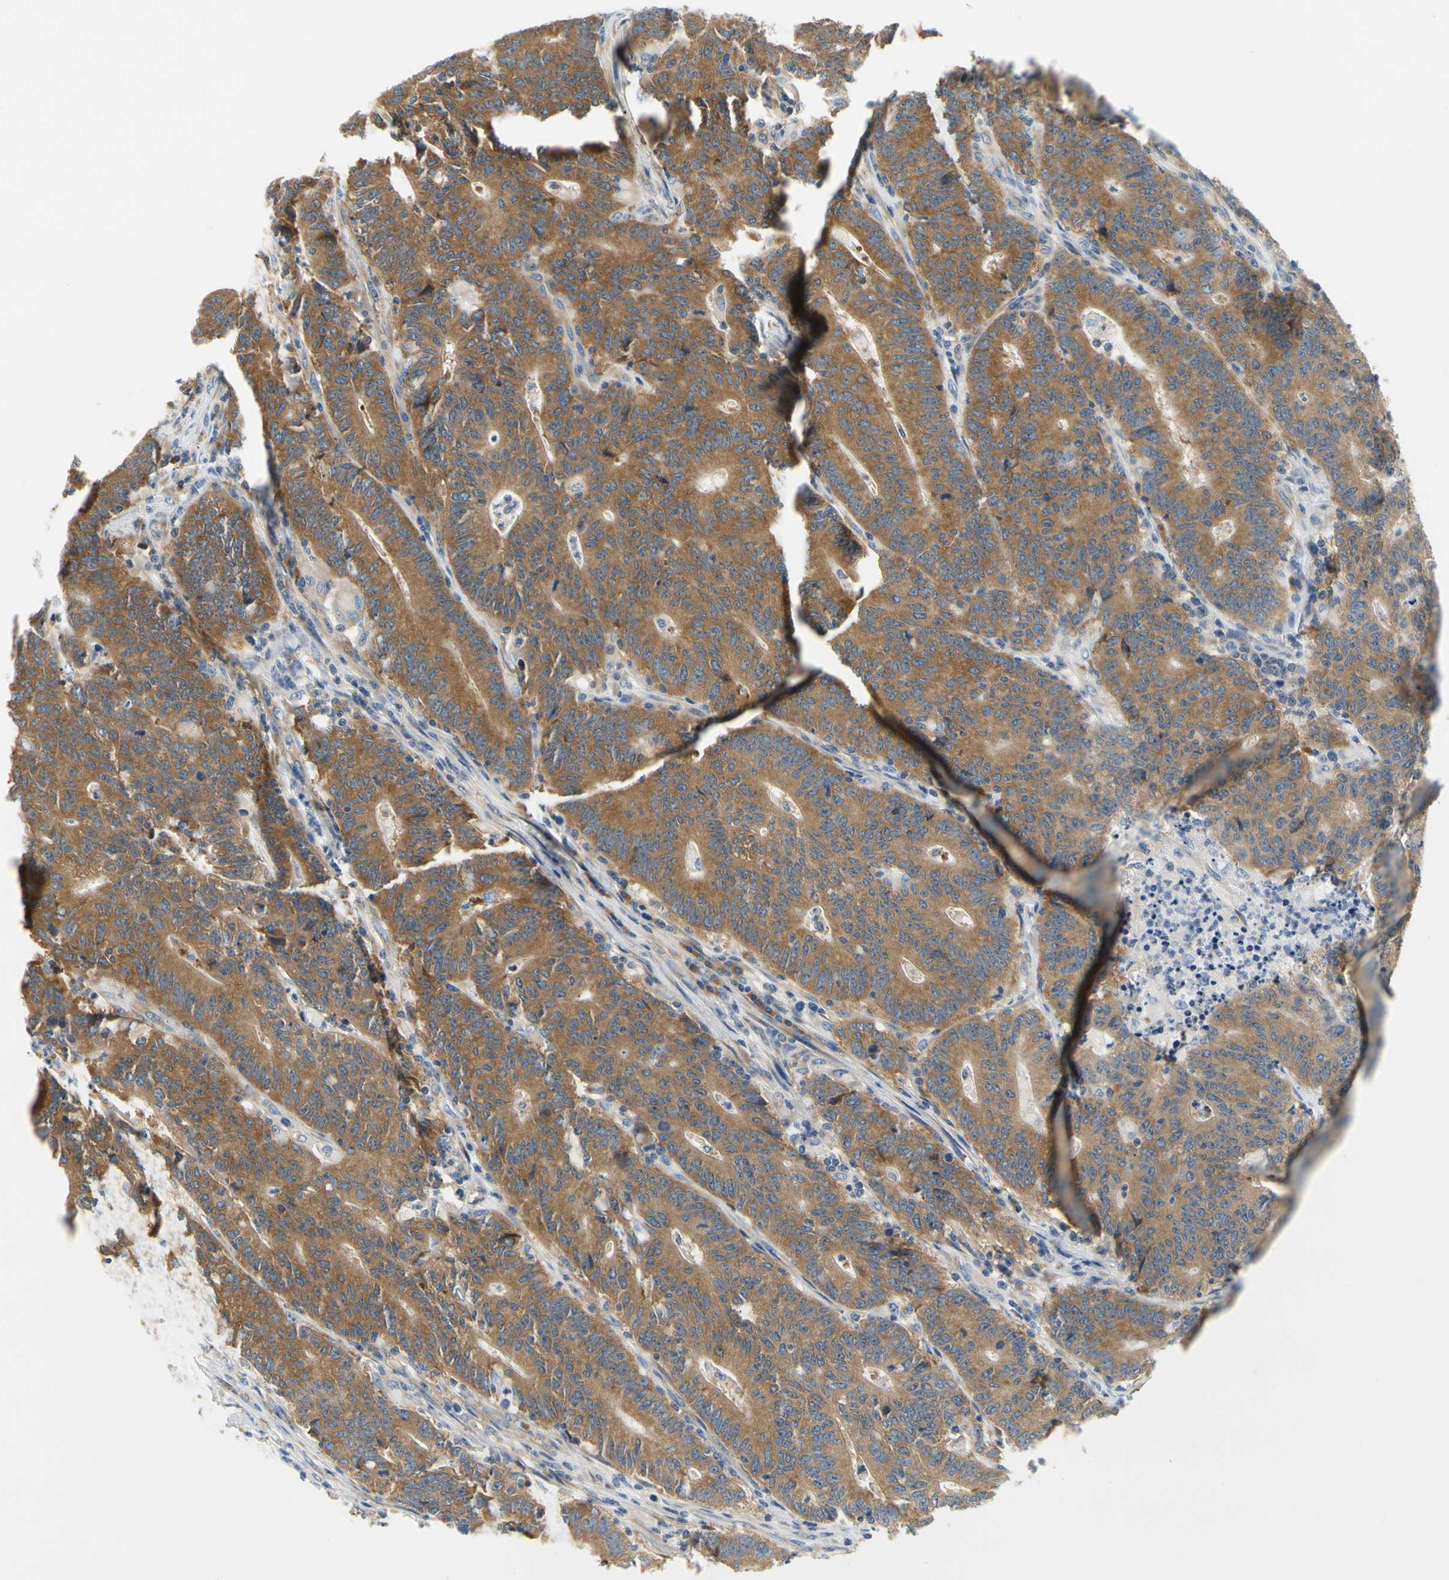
{"staining": {"intensity": "strong", "quantity": ">75%", "location": "cytoplasmic/membranous"}, "tissue": "colorectal cancer", "cell_type": "Tumor cells", "image_type": "cancer", "snomed": [{"axis": "morphology", "description": "Normal tissue, NOS"}, {"axis": "morphology", "description": "Adenocarcinoma, NOS"}, {"axis": "topography", "description": "Colon"}], "caption": "Brown immunohistochemical staining in human colorectal cancer displays strong cytoplasmic/membranous positivity in approximately >75% of tumor cells. Immunohistochemistry stains the protein of interest in brown and the nuclei are stained blue.", "gene": "LRRC47", "patient": {"sex": "female", "age": 75}}